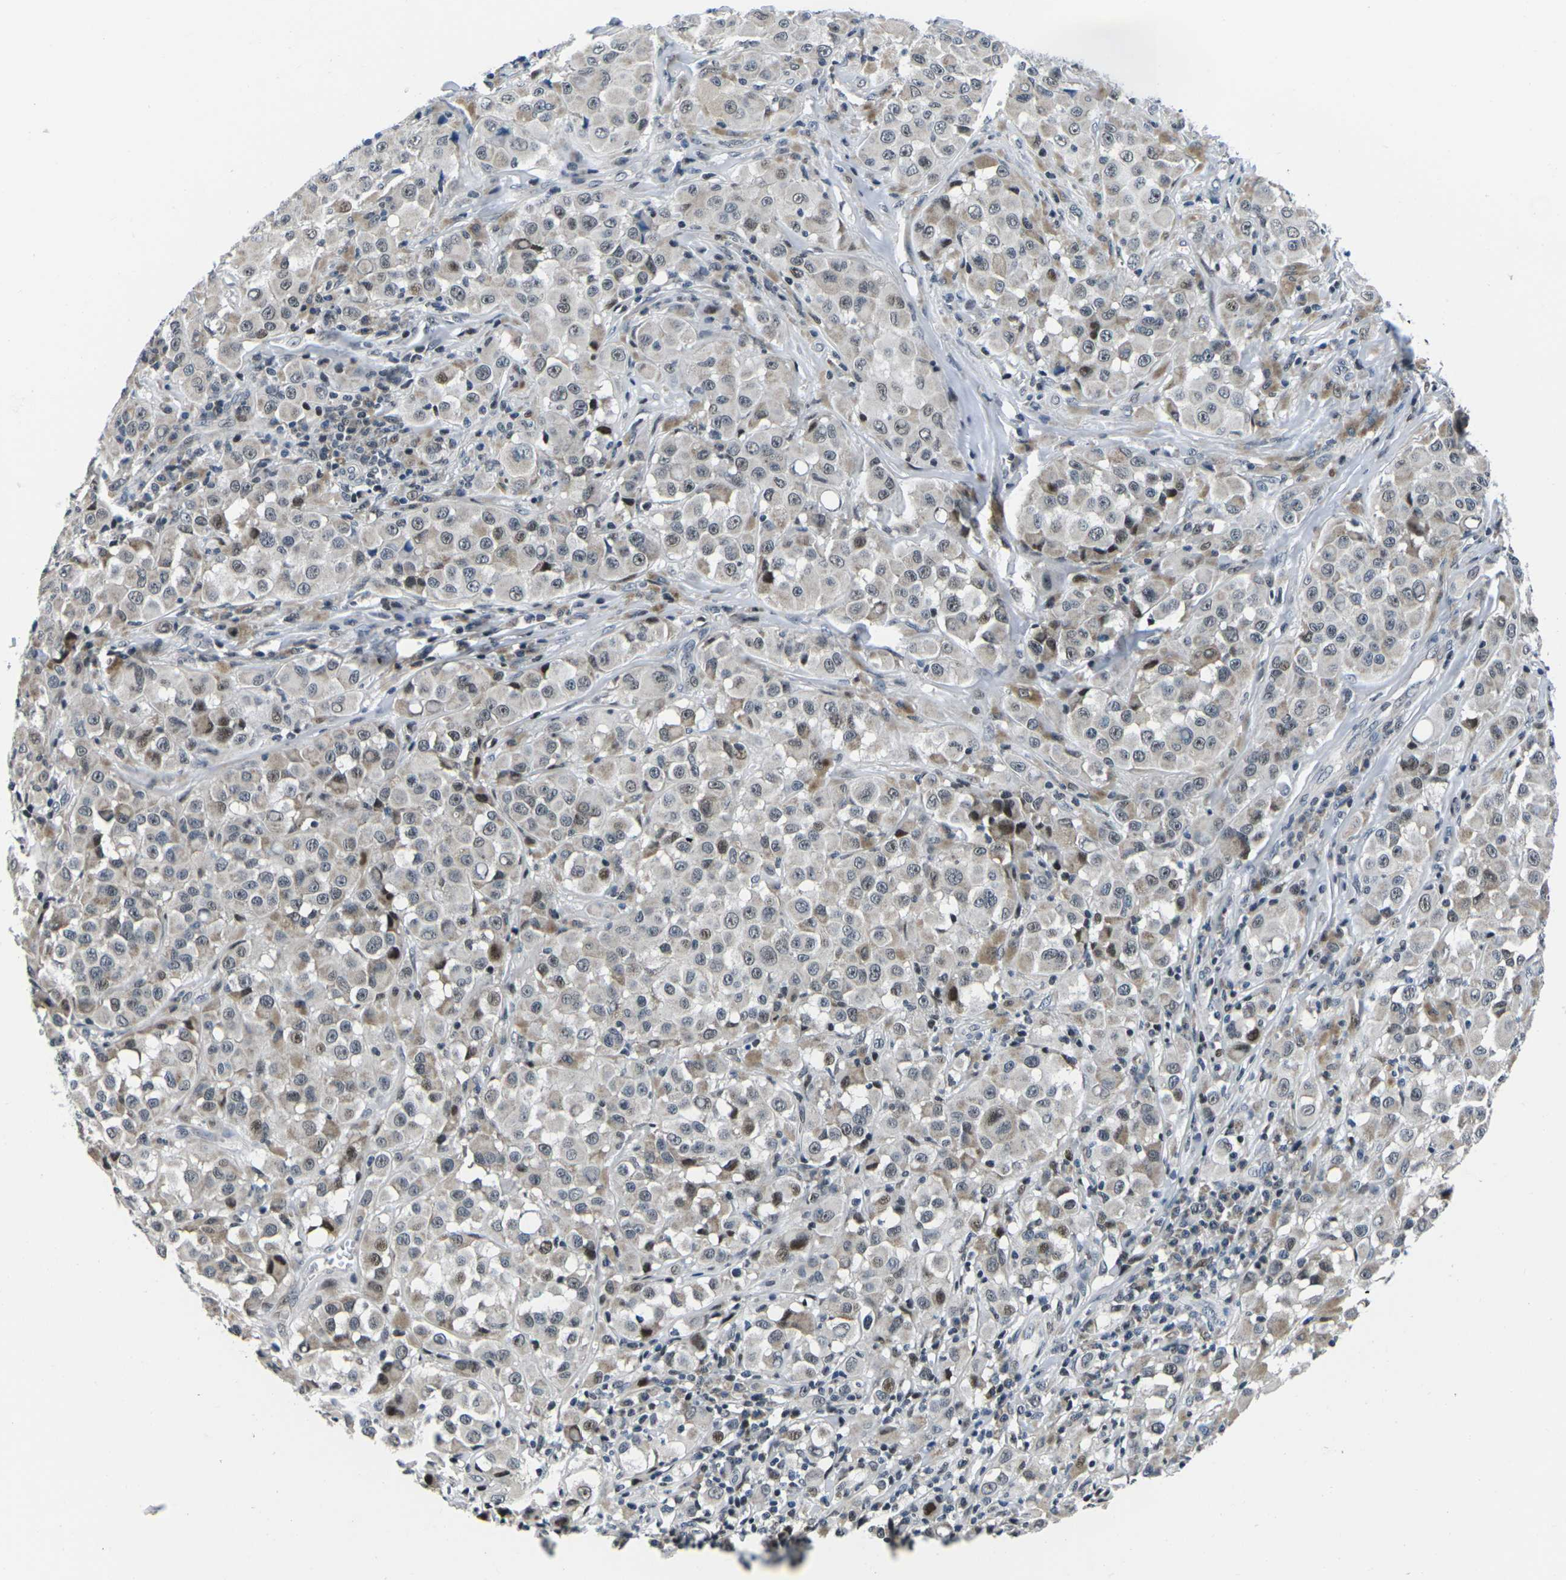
{"staining": {"intensity": "moderate", "quantity": "<25%", "location": "nuclear"}, "tissue": "melanoma", "cell_type": "Tumor cells", "image_type": "cancer", "snomed": [{"axis": "morphology", "description": "Malignant melanoma, NOS"}, {"axis": "topography", "description": "Skin"}], "caption": "Immunohistochemistry (IHC) image of malignant melanoma stained for a protein (brown), which exhibits low levels of moderate nuclear expression in approximately <25% of tumor cells.", "gene": "CDC73", "patient": {"sex": "male", "age": 84}}